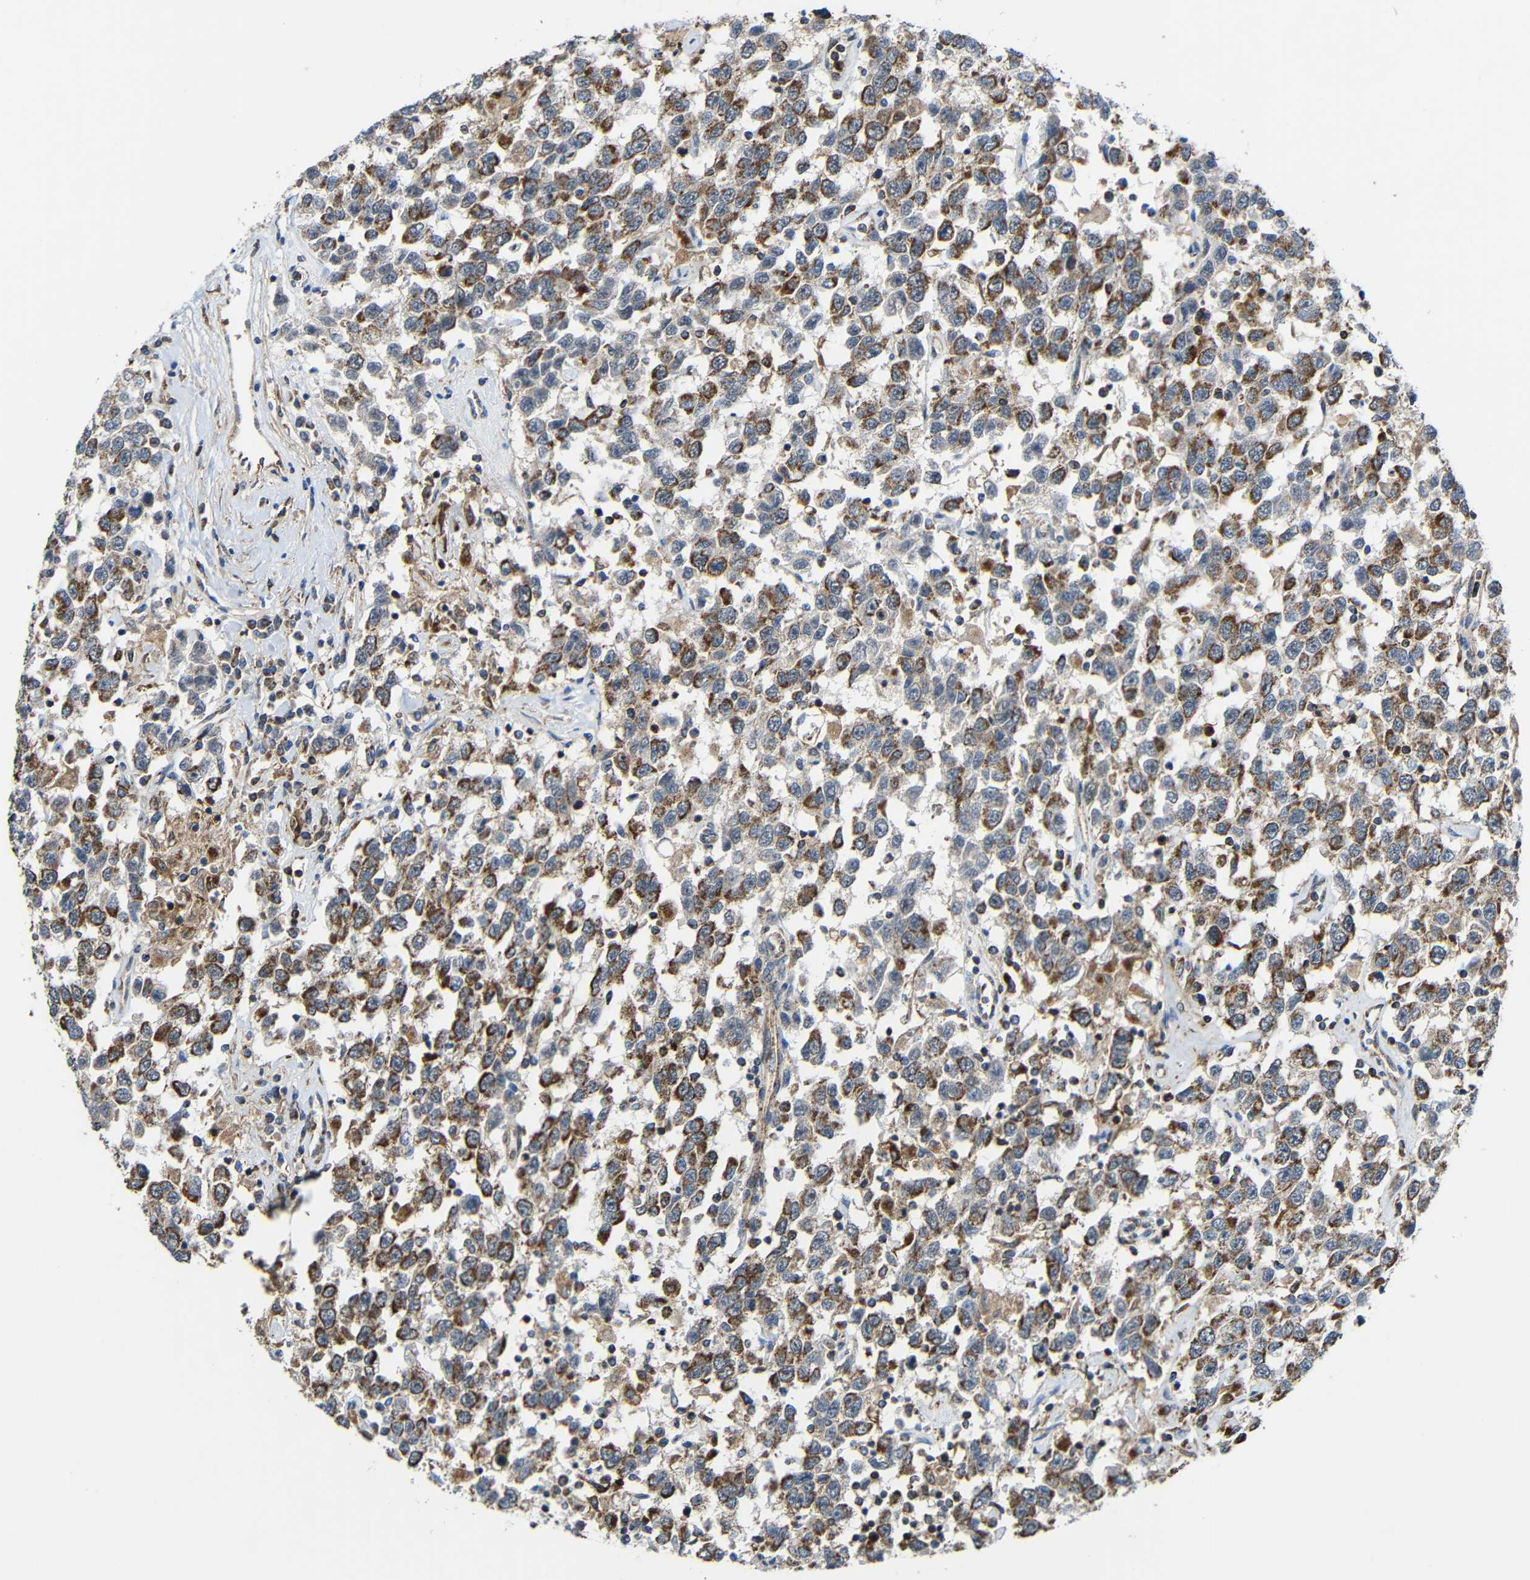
{"staining": {"intensity": "moderate", "quantity": ">75%", "location": "cytoplasmic/membranous"}, "tissue": "testis cancer", "cell_type": "Tumor cells", "image_type": "cancer", "snomed": [{"axis": "morphology", "description": "Seminoma, NOS"}, {"axis": "topography", "description": "Testis"}], "caption": "The photomicrograph demonstrates immunohistochemical staining of seminoma (testis). There is moderate cytoplasmic/membranous positivity is present in approximately >75% of tumor cells.", "gene": "C1GALT1", "patient": {"sex": "male", "age": 41}}